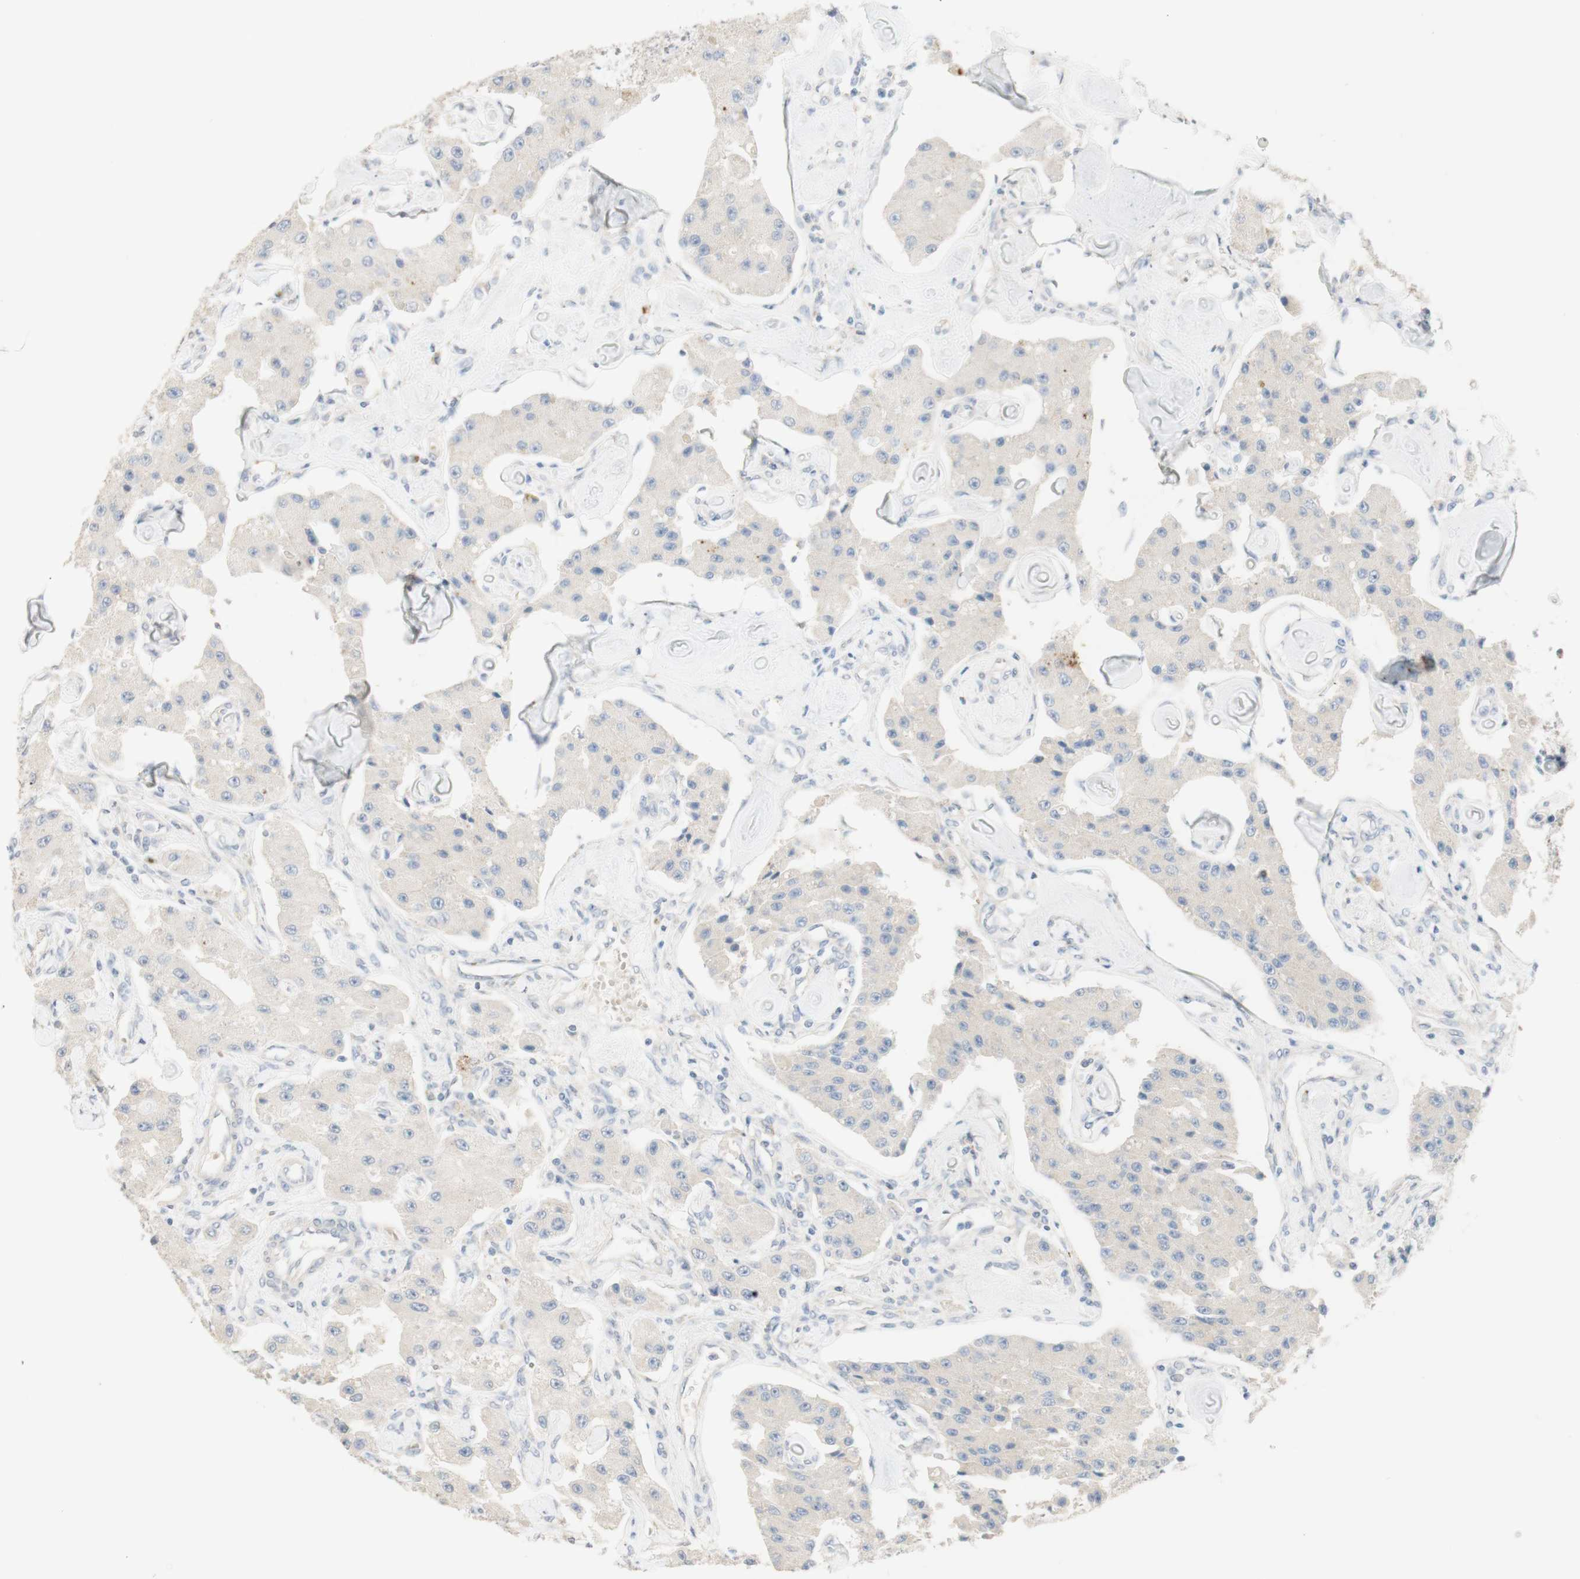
{"staining": {"intensity": "negative", "quantity": "none", "location": "none"}, "tissue": "carcinoid", "cell_type": "Tumor cells", "image_type": "cancer", "snomed": [{"axis": "morphology", "description": "Carcinoid, malignant, NOS"}, {"axis": "topography", "description": "Pancreas"}], "caption": "Immunohistochemistry histopathology image of neoplastic tissue: carcinoid stained with DAB exhibits no significant protein staining in tumor cells.", "gene": "MANEA", "patient": {"sex": "male", "age": 41}}